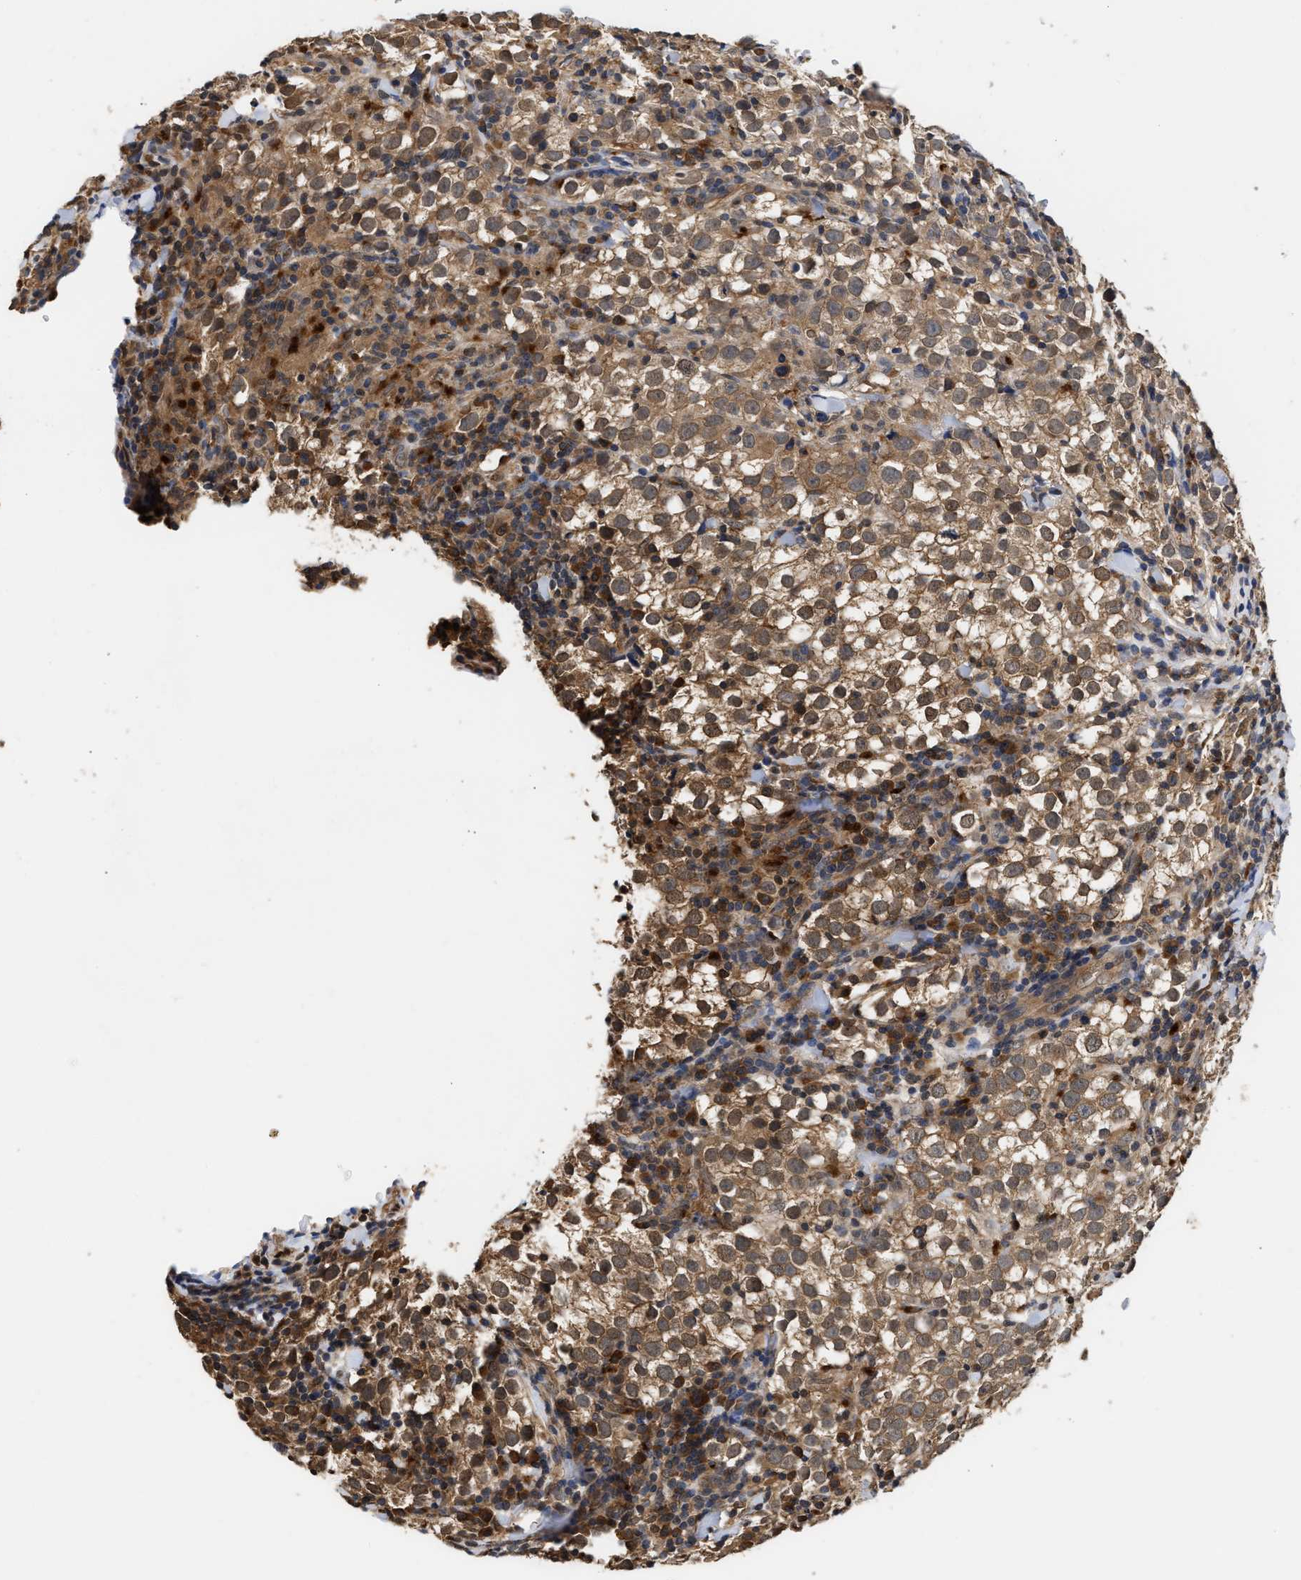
{"staining": {"intensity": "weak", "quantity": "25%-75%", "location": "cytoplasmic/membranous,nuclear"}, "tissue": "testis cancer", "cell_type": "Tumor cells", "image_type": "cancer", "snomed": [{"axis": "morphology", "description": "Seminoma, NOS"}, {"axis": "morphology", "description": "Carcinoma, Embryonal, NOS"}, {"axis": "topography", "description": "Testis"}], "caption": "Approximately 25%-75% of tumor cells in testis cancer display weak cytoplasmic/membranous and nuclear protein positivity as visualized by brown immunohistochemical staining.", "gene": "SCAI", "patient": {"sex": "male", "age": 36}}